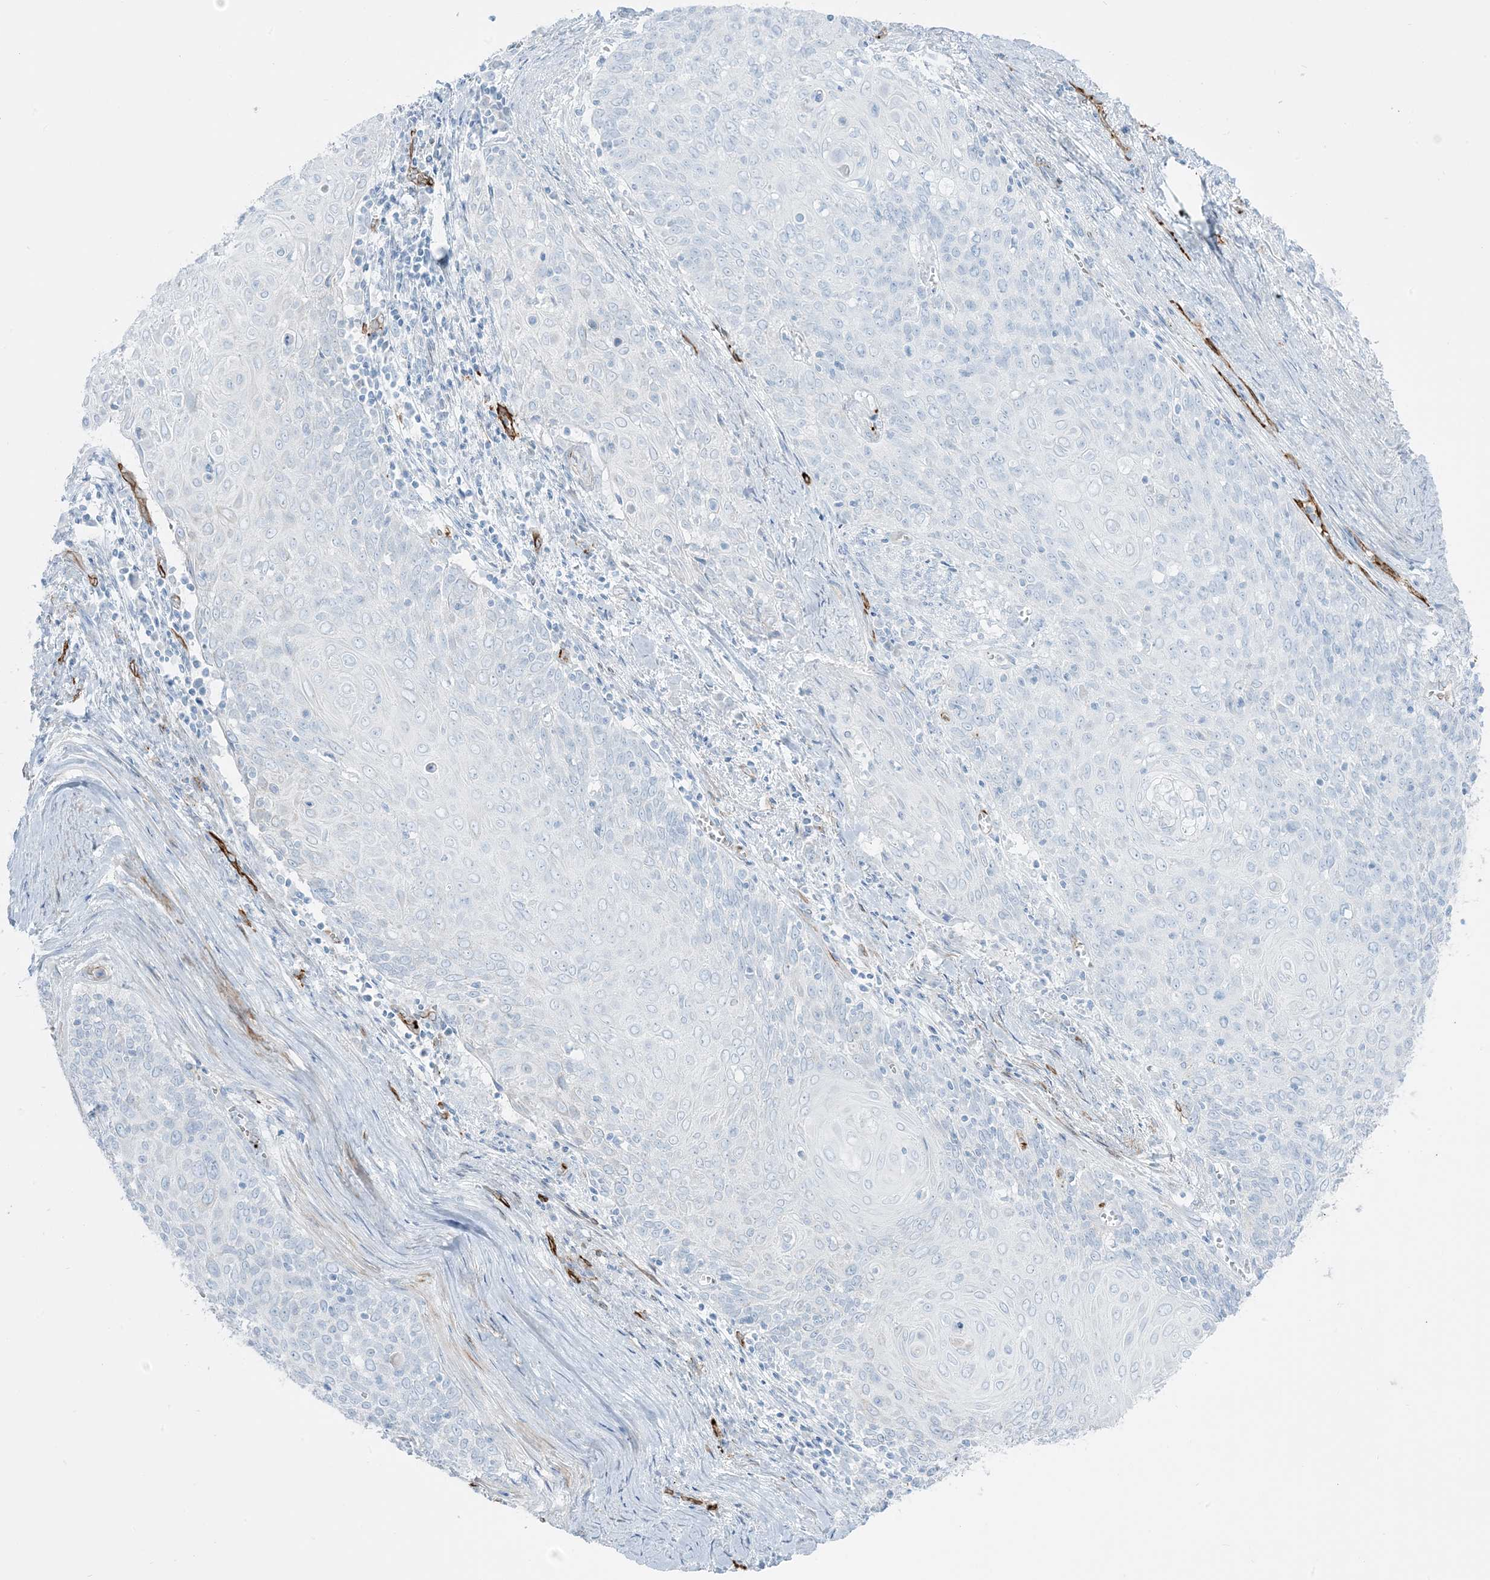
{"staining": {"intensity": "negative", "quantity": "none", "location": "none"}, "tissue": "cervical cancer", "cell_type": "Tumor cells", "image_type": "cancer", "snomed": [{"axis": "morphology", "description": "Squamous cell carcinoma, NOS"}, {"axis": "topography", "description": "Cervix"}], "caption": "Immunohistochemical staining of cervical cancer (squamous cell carcinoma) shows no significant positivity in tumor cells.", "gene": "EPS8L3", "patient": {"sex": "female", "age": 39}}